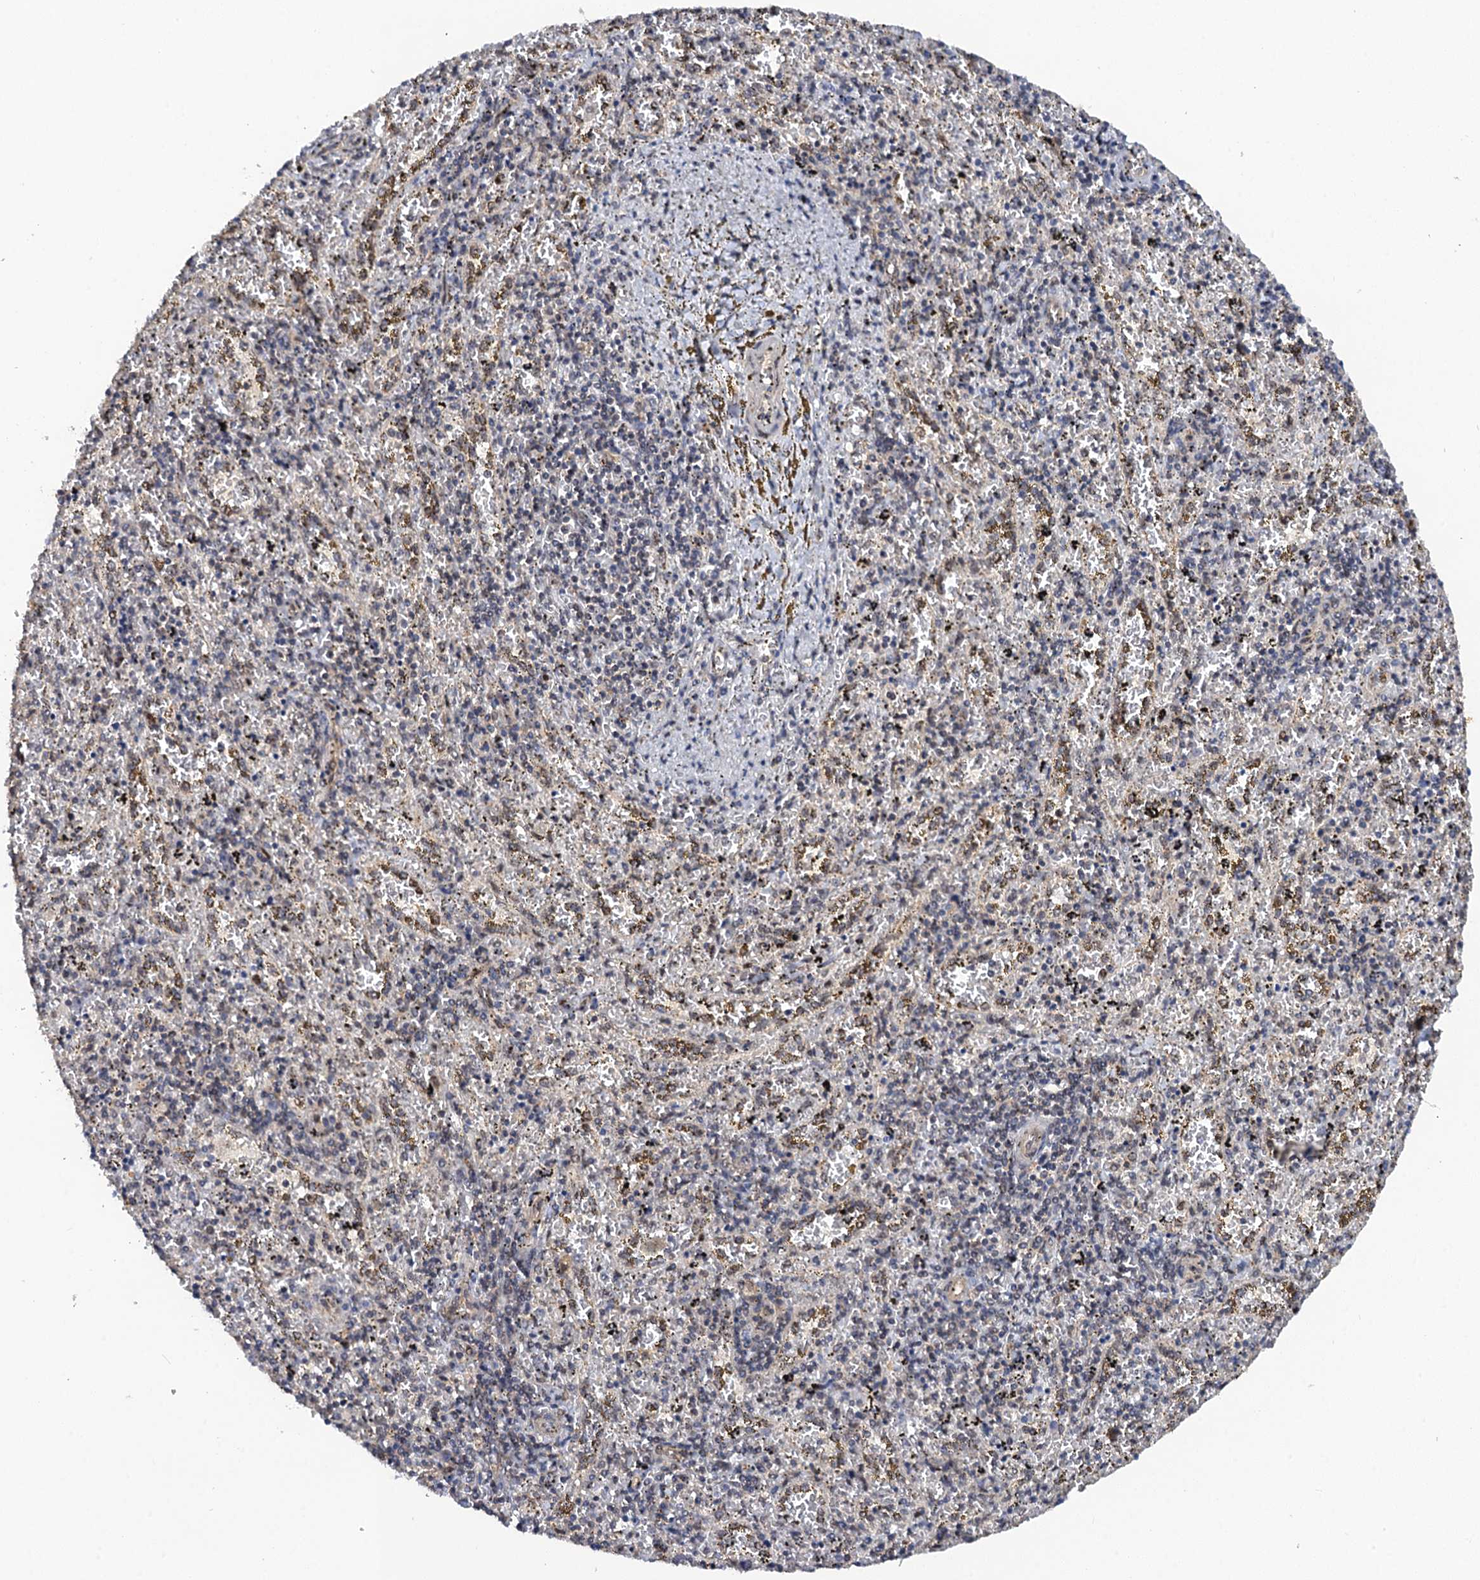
{"staining": {"intensity": "negative", "quantity": "none", "location": "none"}, "tissue": "spleen", "cell_type": "Cells in red pulp", "image_type": "normal", "snomed": [{"axis": "morphology", "description": "Normal tissue, NOS"}, {"axis": "topography", "description": "Spleen"}], "caption": "Protein analysis of benign spleen reveals no significant positivity in cells in red pulp.", "gene": "ZAR1L", "patient": {"sex": "male", "age": 11}}